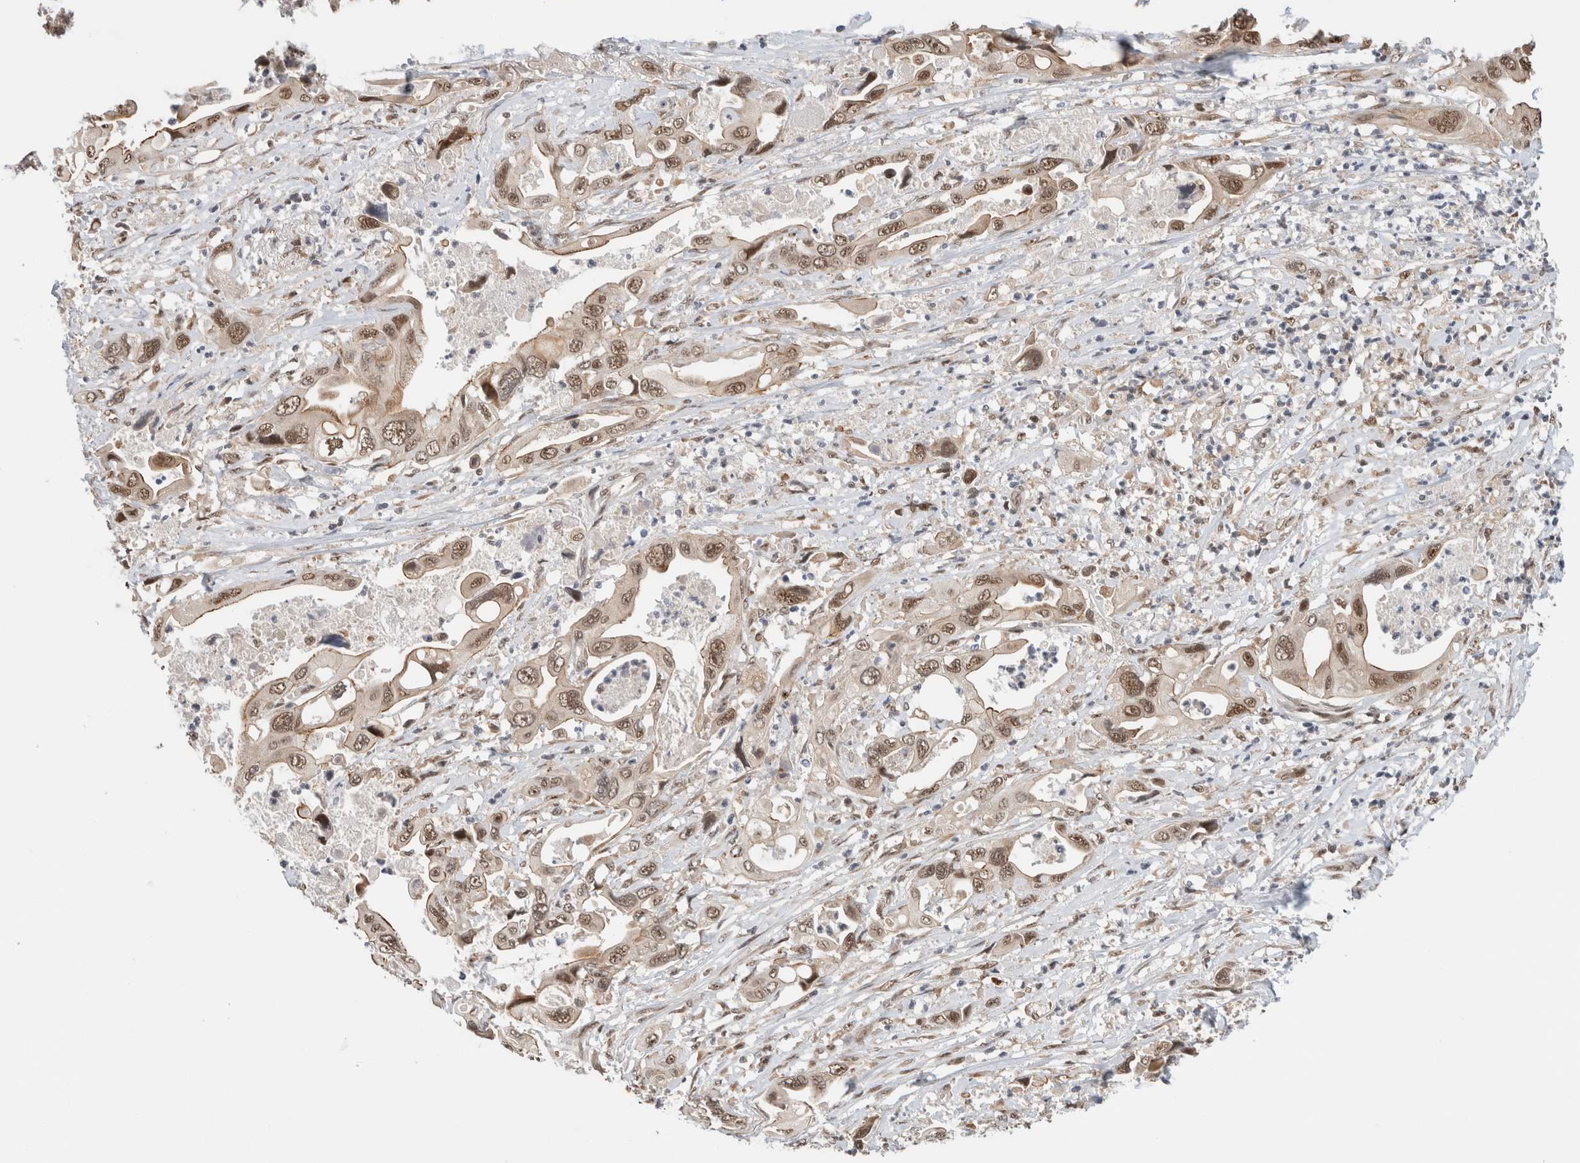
{"staining": {"intensity": "moderate", "quantity": ">75%", "location": "nuclear"}, "tissue": "pancreatic cancer", "cell_type": "Tumor cells", "image_type": "cancer", "snomed": [{"axis": "morphology", "description": "Adenocarcinoma, NOS"}, {"axis": "topography", "description": "Pancreas"}], "caption": "Human pancreatic adenocarcinoma stained for a protein (brown) exhibits moderate nuclear positive expression in approximately >75% of tumor cells.", "gene": "NCAPG2", "patient": {"sex": "male", "age": 66}}